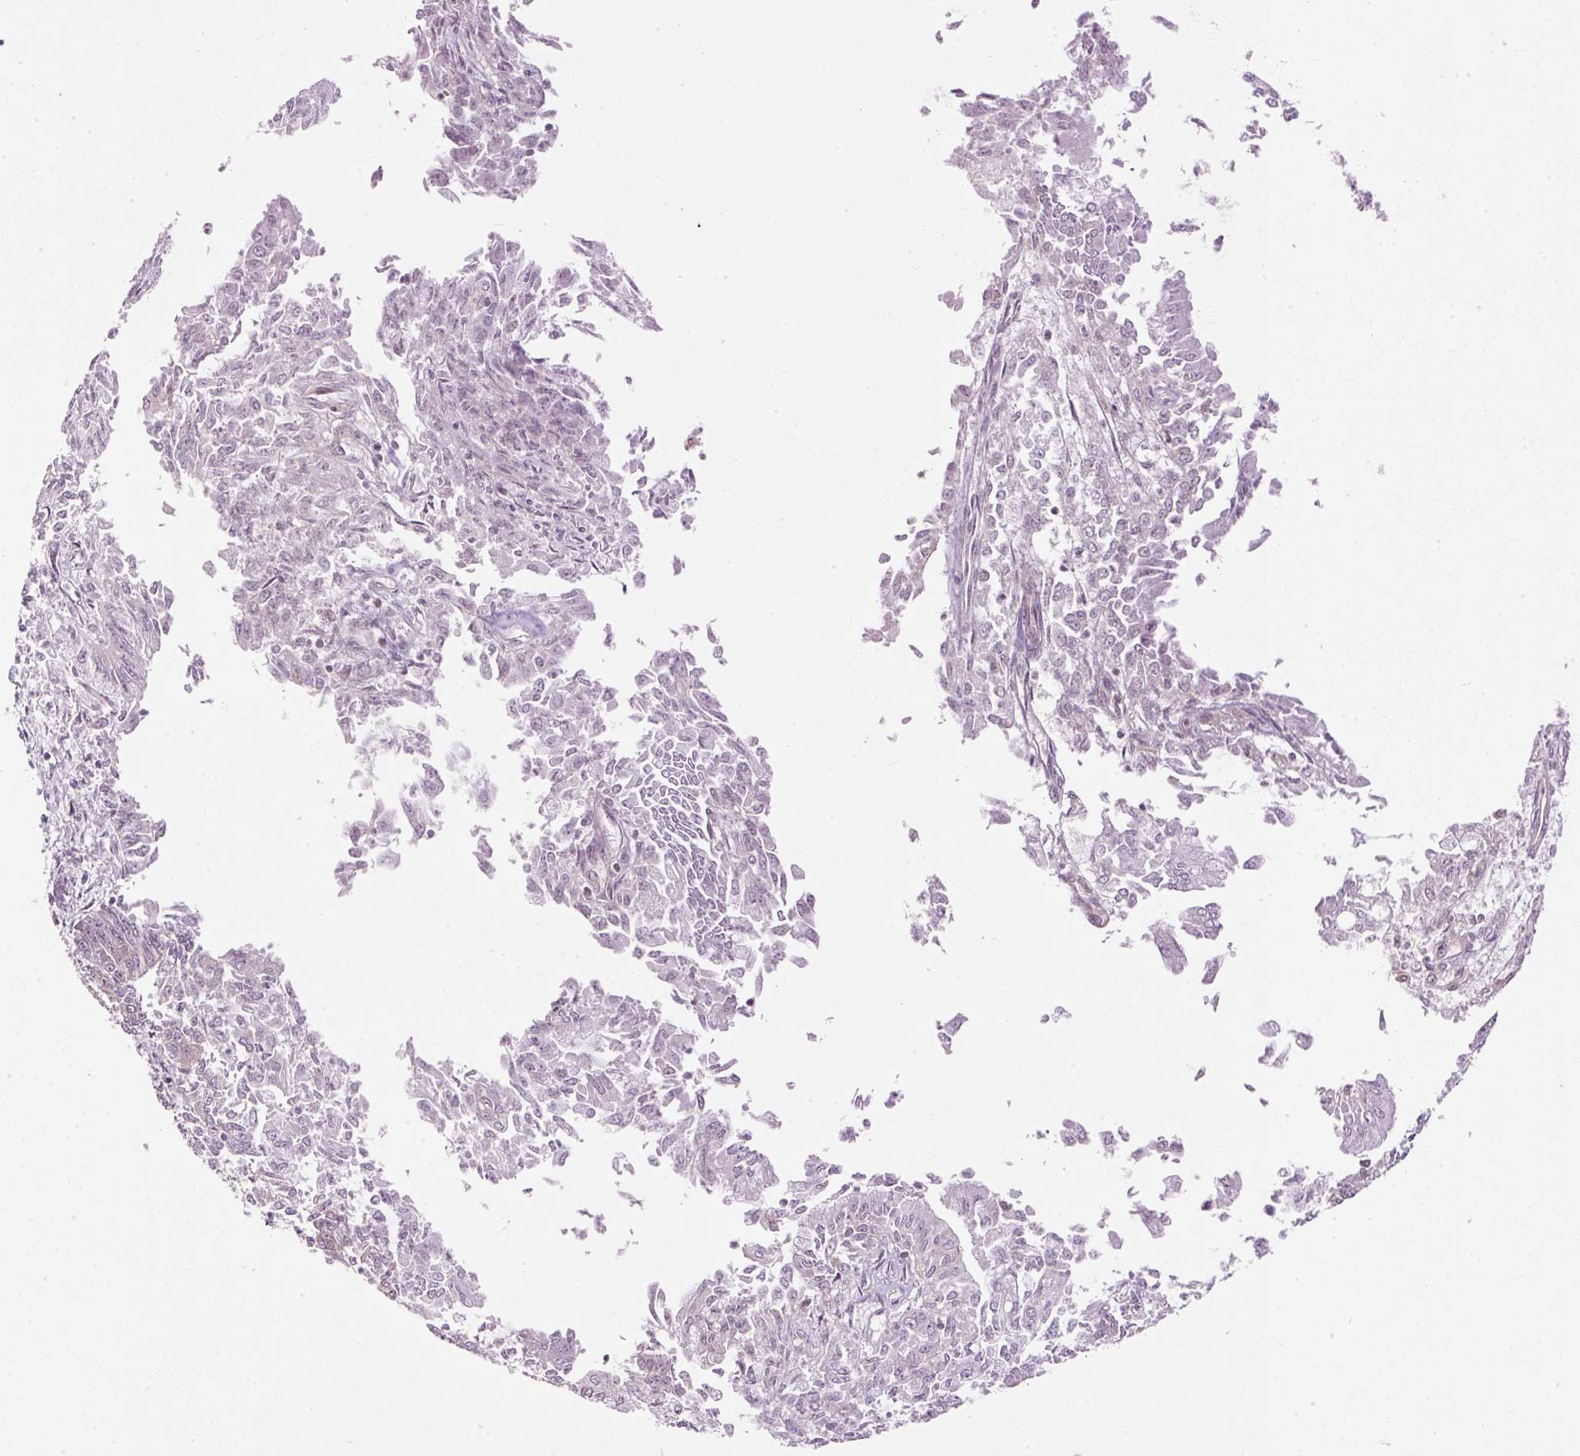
{"staining": {"intensity": "moderate", "quantity": "<25%", "location": "cytoplasmic/membranous"}, "tissue": "endometrial cancer", "cell_type": "Tumor cells", "image_type": "cancer", "snomed": [{"axis": "morphology", "description": "Adenocarcinoma, NOS"}, {"axis": "topography", "description": "Endometrium"}], "caption": "Immunohistochemistry (IHC) image of endometrial cancer stained for a protein (brown), which reveals low levels of moderate cytoplasmic/membranous positivity in approximately <25% of tumor cells.", "gene": "MZT2B", "patient": {"sex": "female", "age": 73}}